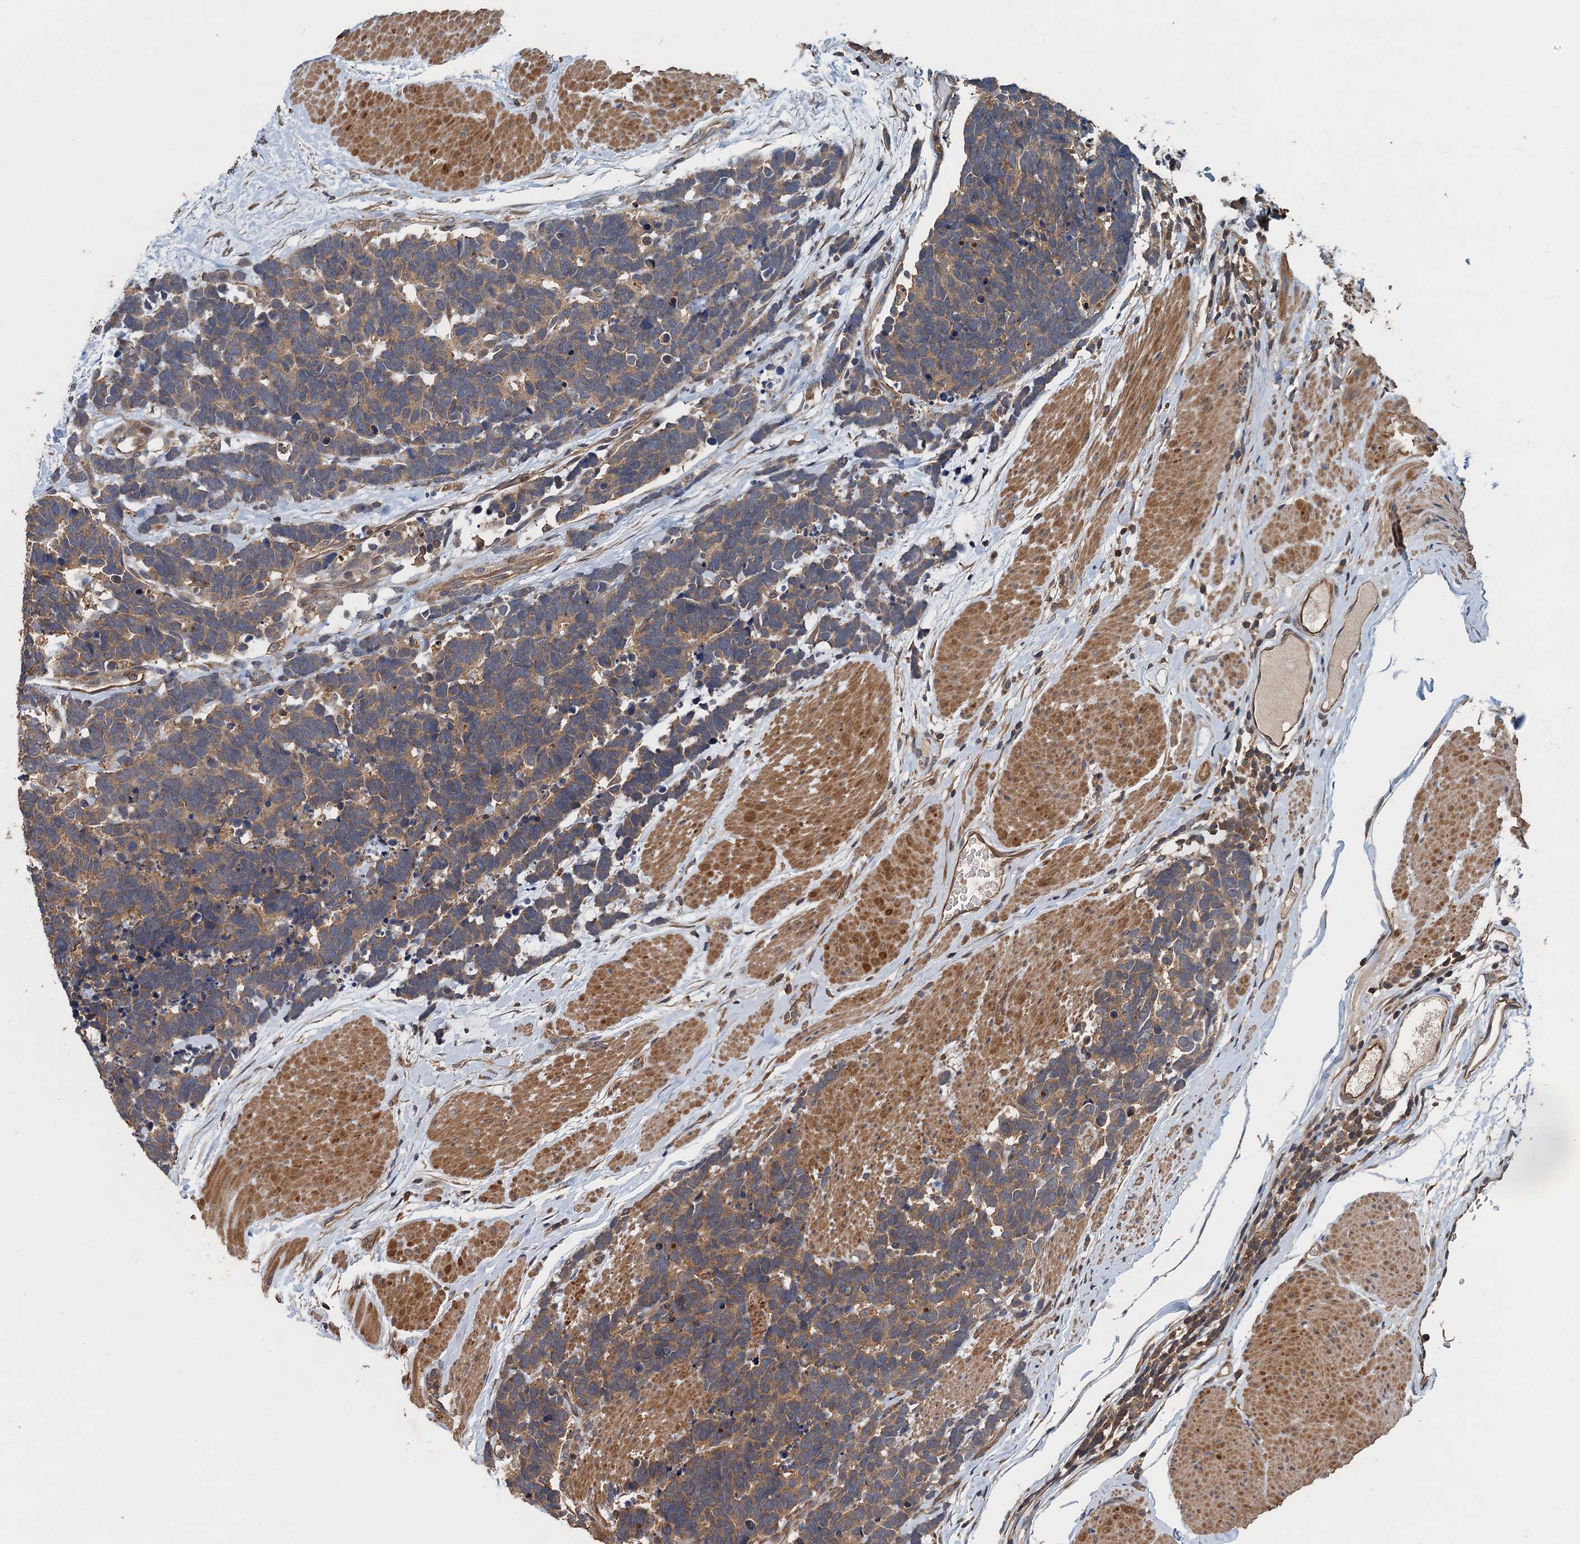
{"staining": {"intensity": "moderate", "quantity": ">75%", "location": "cytoplasmic/membranous"}, "tissue": "carcinoid", "cell_type": "Tumor cells", "image_type": "cancer", "snomed": [{"axis": "morphology", "description": "Carcinoma, NOS"}, {"axis": "morphology", "description": "Carcinoid, malignant, NOS"}, {"axis": "topography", "description": "Urinary bladder"}], "caption": "Carcinoma stained with a protein marker reveals moderate staining in tumor cells.", "gene": "BORCS5", "patient": {"sex": "male", "age": 57}}